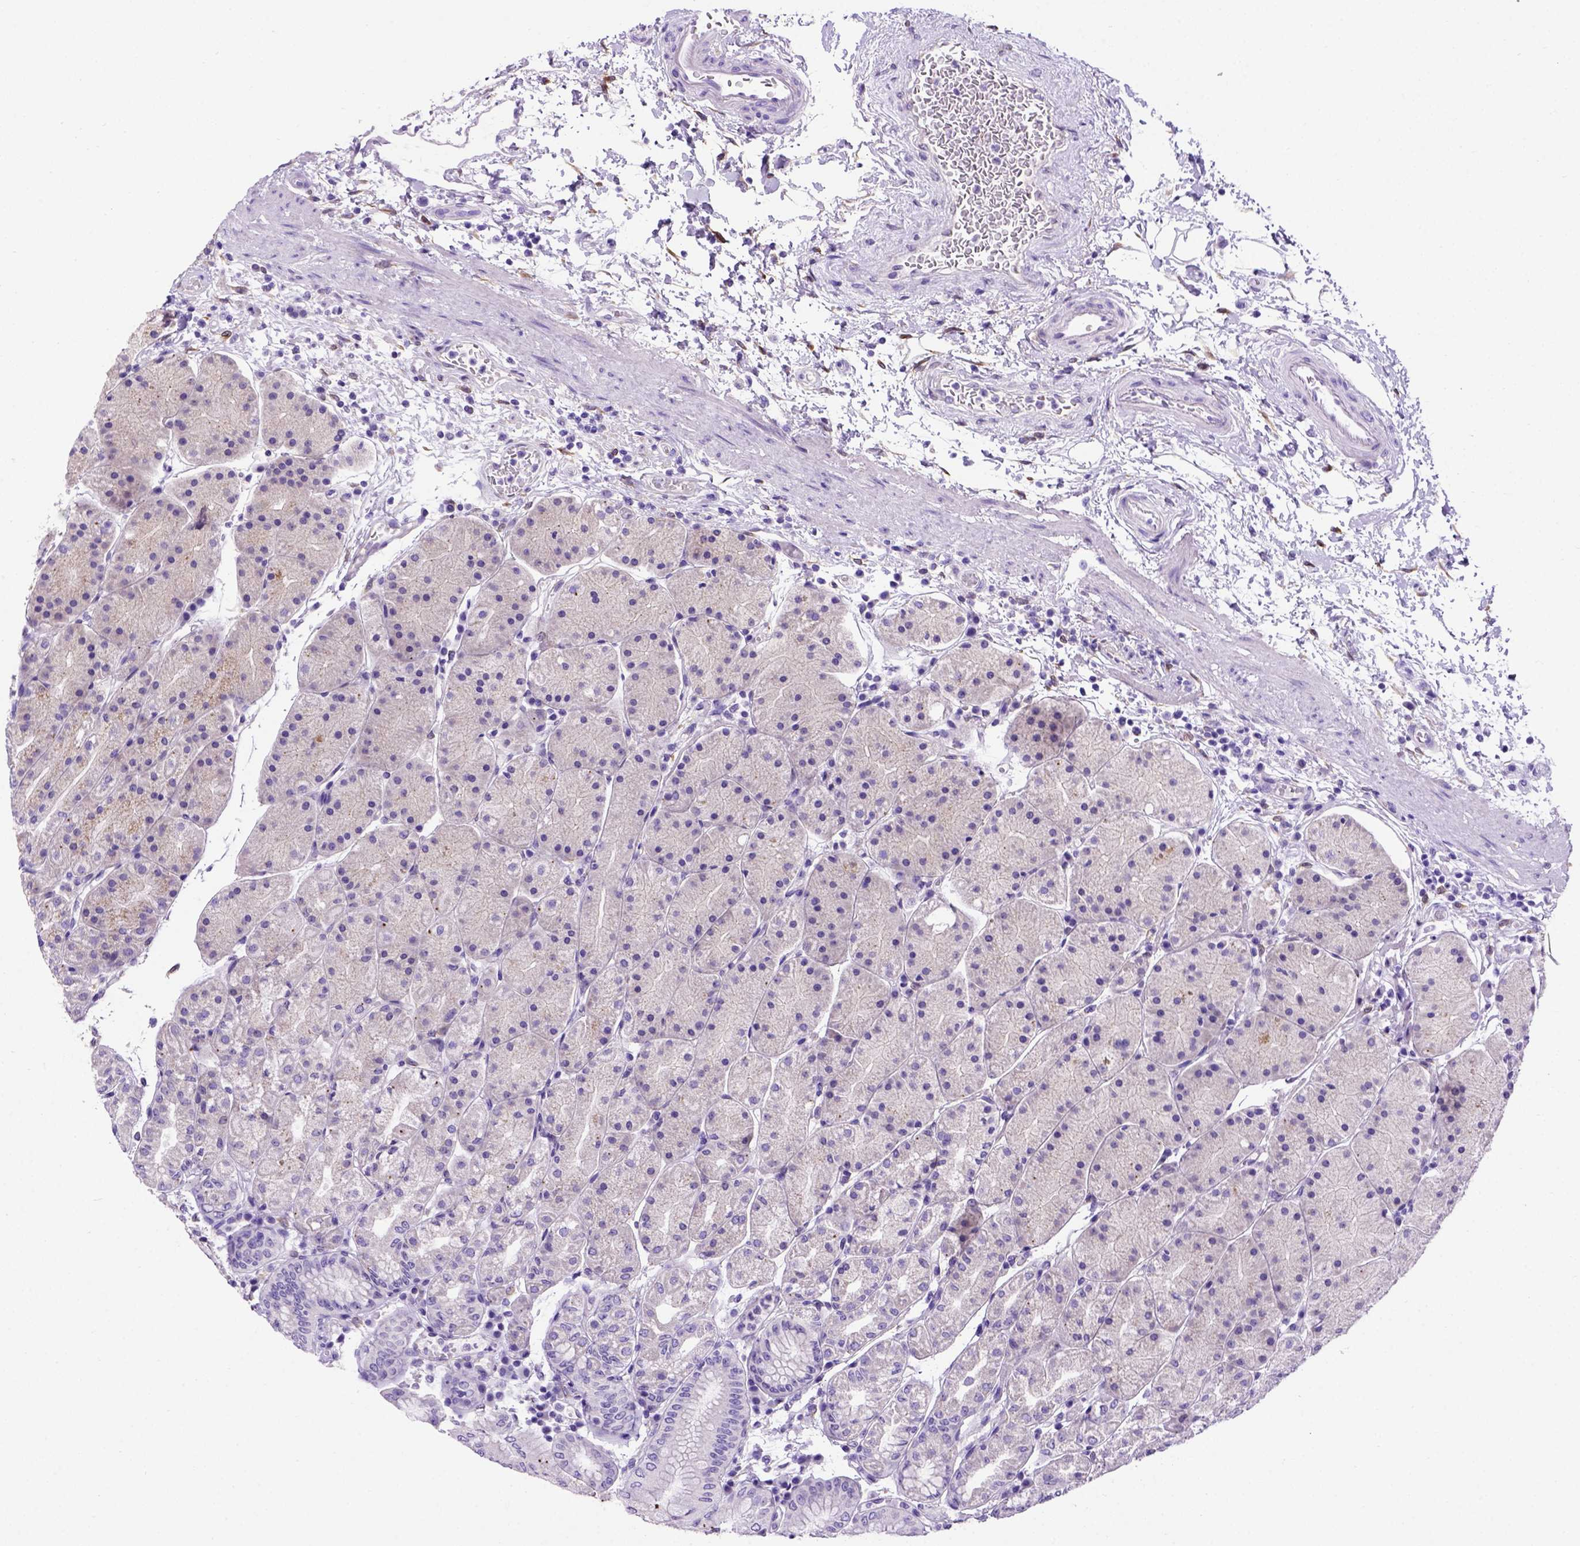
{"staining": {"intensity": "negative", "quantity": "none", "location": "none"}, "tissue": "stomach", "cell_type": "Glandular cells", "image_type": "normal", "snomed": [{"axis": "morphology", "description": "Normal tissue, NOS"}, {"axis": "topography", "description": "Stomach"}], "caption": "Immunohistochemical staining of normal stomach exhibits no significant positivity in glandular cells.", "gene": "PTGES", "patient": {"sex": "male", "age": 54}}